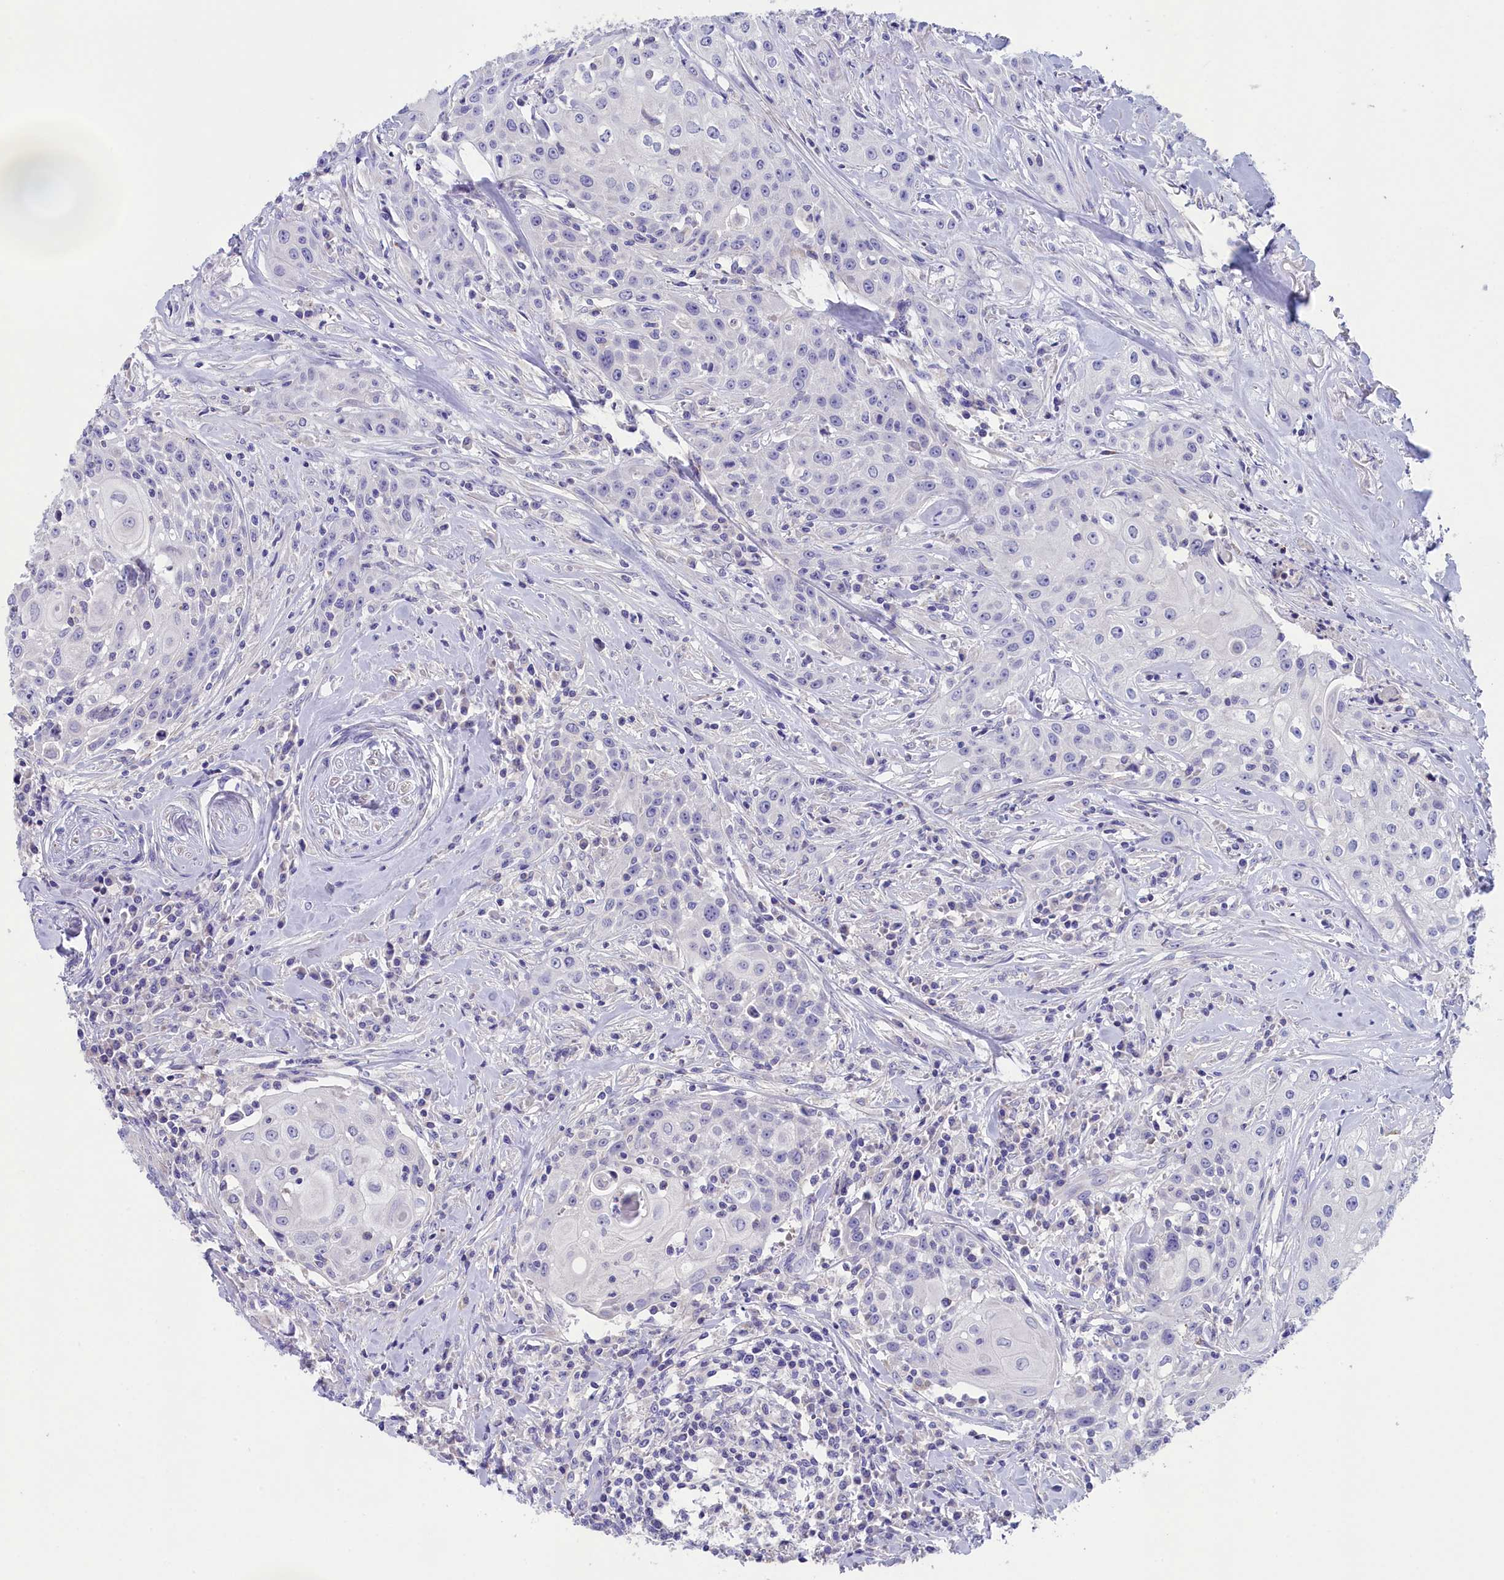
{"staining": {"intensity": "negative", "quantity": "none", "location": "none"}, "tissue": "head and neck cancer", "cell_type": "Tumor cells", "image_type": "cancer", "snomed": [{"axis": "morphology", "description": "Squamous cell carcinoma, NOS"}, {"axis": "topography", "description": "Oral tissue"}, {"axis": "topography", "description": "Head-Neck"}], "caption": "The micrograph shows no significant staining in tumor cells of head and neck cancer (squamous cell carcinoma). Brightfield microscopy of IHC stained with DAB (3,3'-diaminobenzidine) (brown) and hematoxylin (blue), captured at high magnification.", "gene": "PRDM12", "patient": {"sex": "female", "age": 82}}